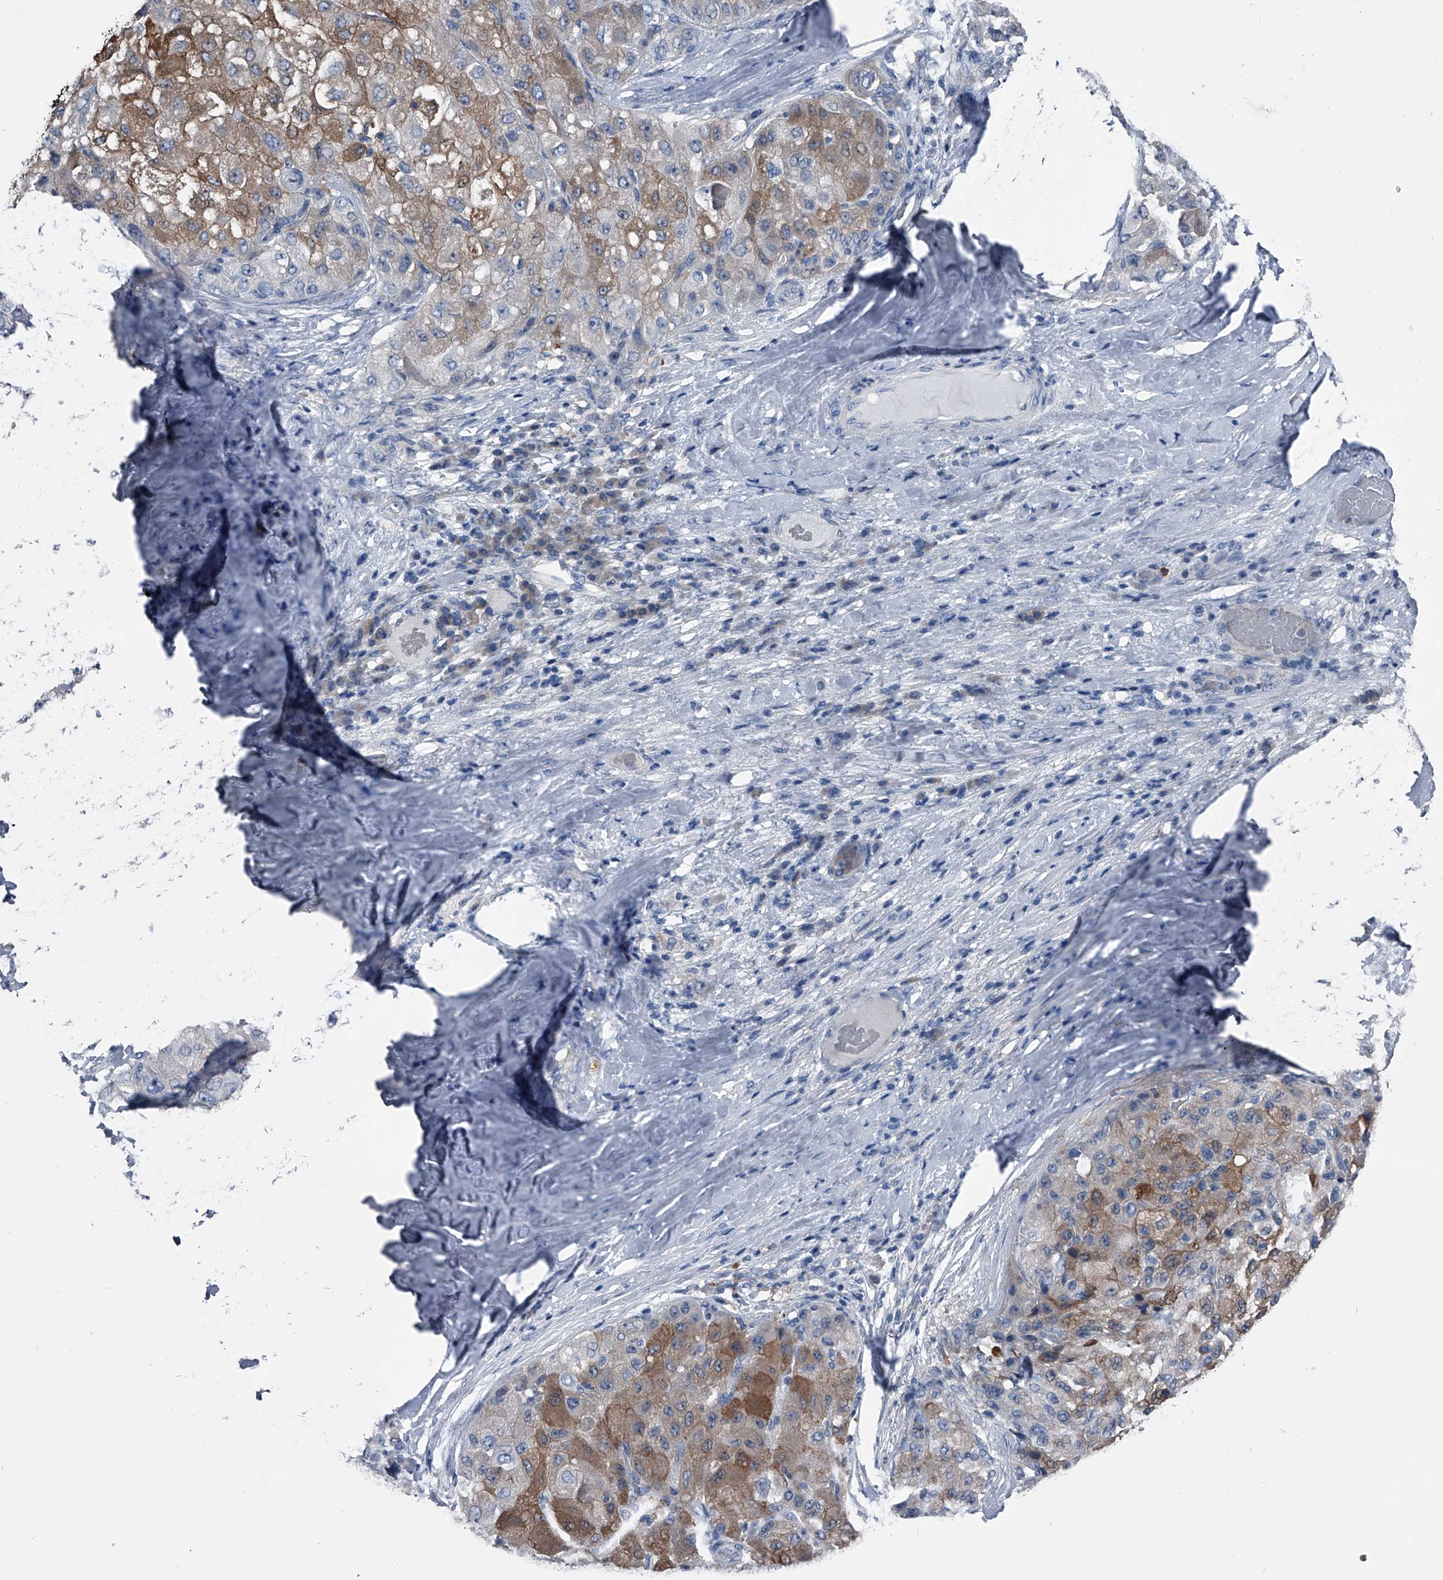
{"staining": {"intensity": "moderate", "quantity": "25%-75%", "location": "cytoplasmic/membranous"}, "tissue": "liver cancer", "cell_type": "Tumor cells", "image_type": "cancer", "snomed": [{"axis": "morphology", "description": "Carcinoma, Hepatocellular, NOS"}, {"axis": "topography", "description": "Liver"}], "caption": "This histopathology image shows immunohistochemistry staining of liver hepatocellular carcinoma, with medium moderate cytoplasmic/membranous expression in approximately 25%-75% of tumor cells.", "gene": "KIF13A", "patient": {"sex": "male", "age": 80}}